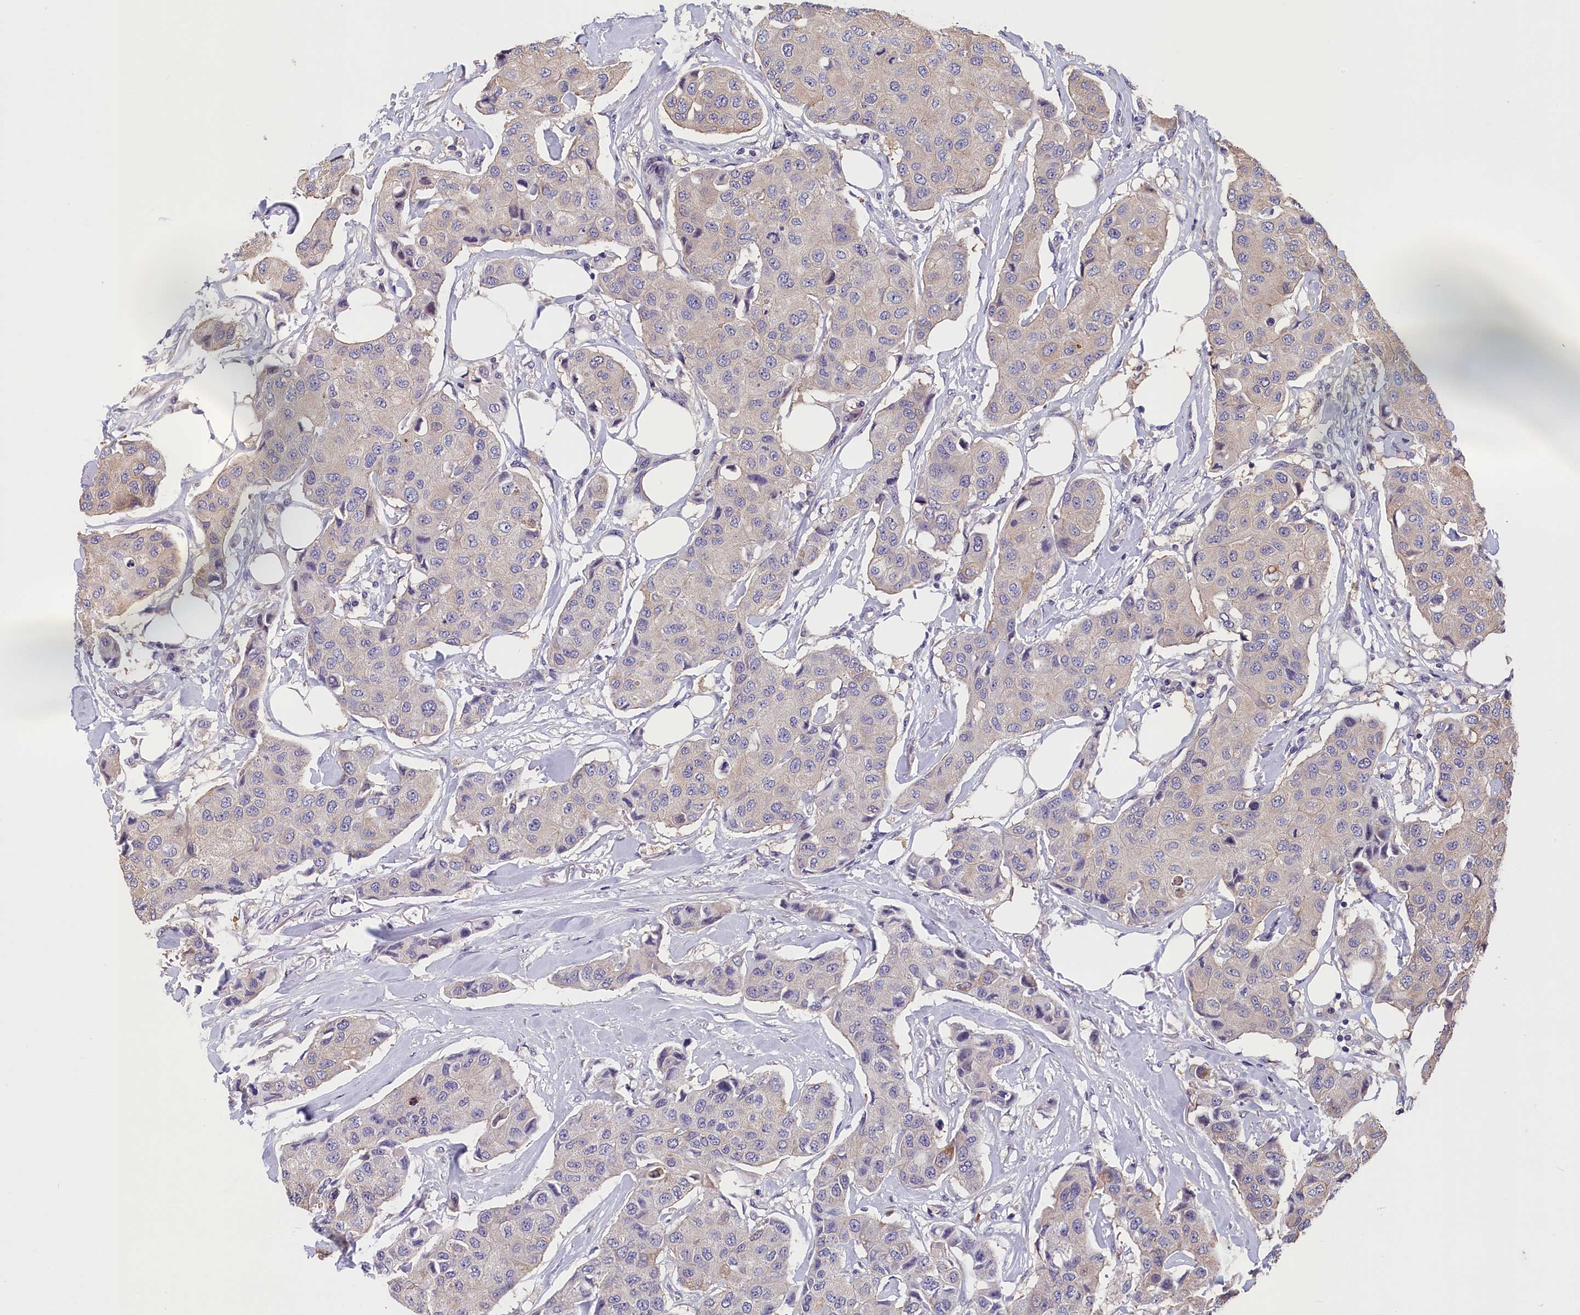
{"staining": {"intensity": "negative", "quantity": "none", "location": "none"}, "tissue": "breast cancer", "cell_type": "Tumor cells", "image_type": "cancer", "snomed": [{"axis": "morphology", "description": "Duct carcinoma"}, {"axis": "topography", "description": "Breast"}], "caption": "IHC micrograph of neoplastic tissue: human breast cancer (infiltrating ductal carcinoma) stained with DAB shows no significant protein staining in tumor cells.", "gene": "TMEM116", "patient": {"sex": "female", "age": 80}}